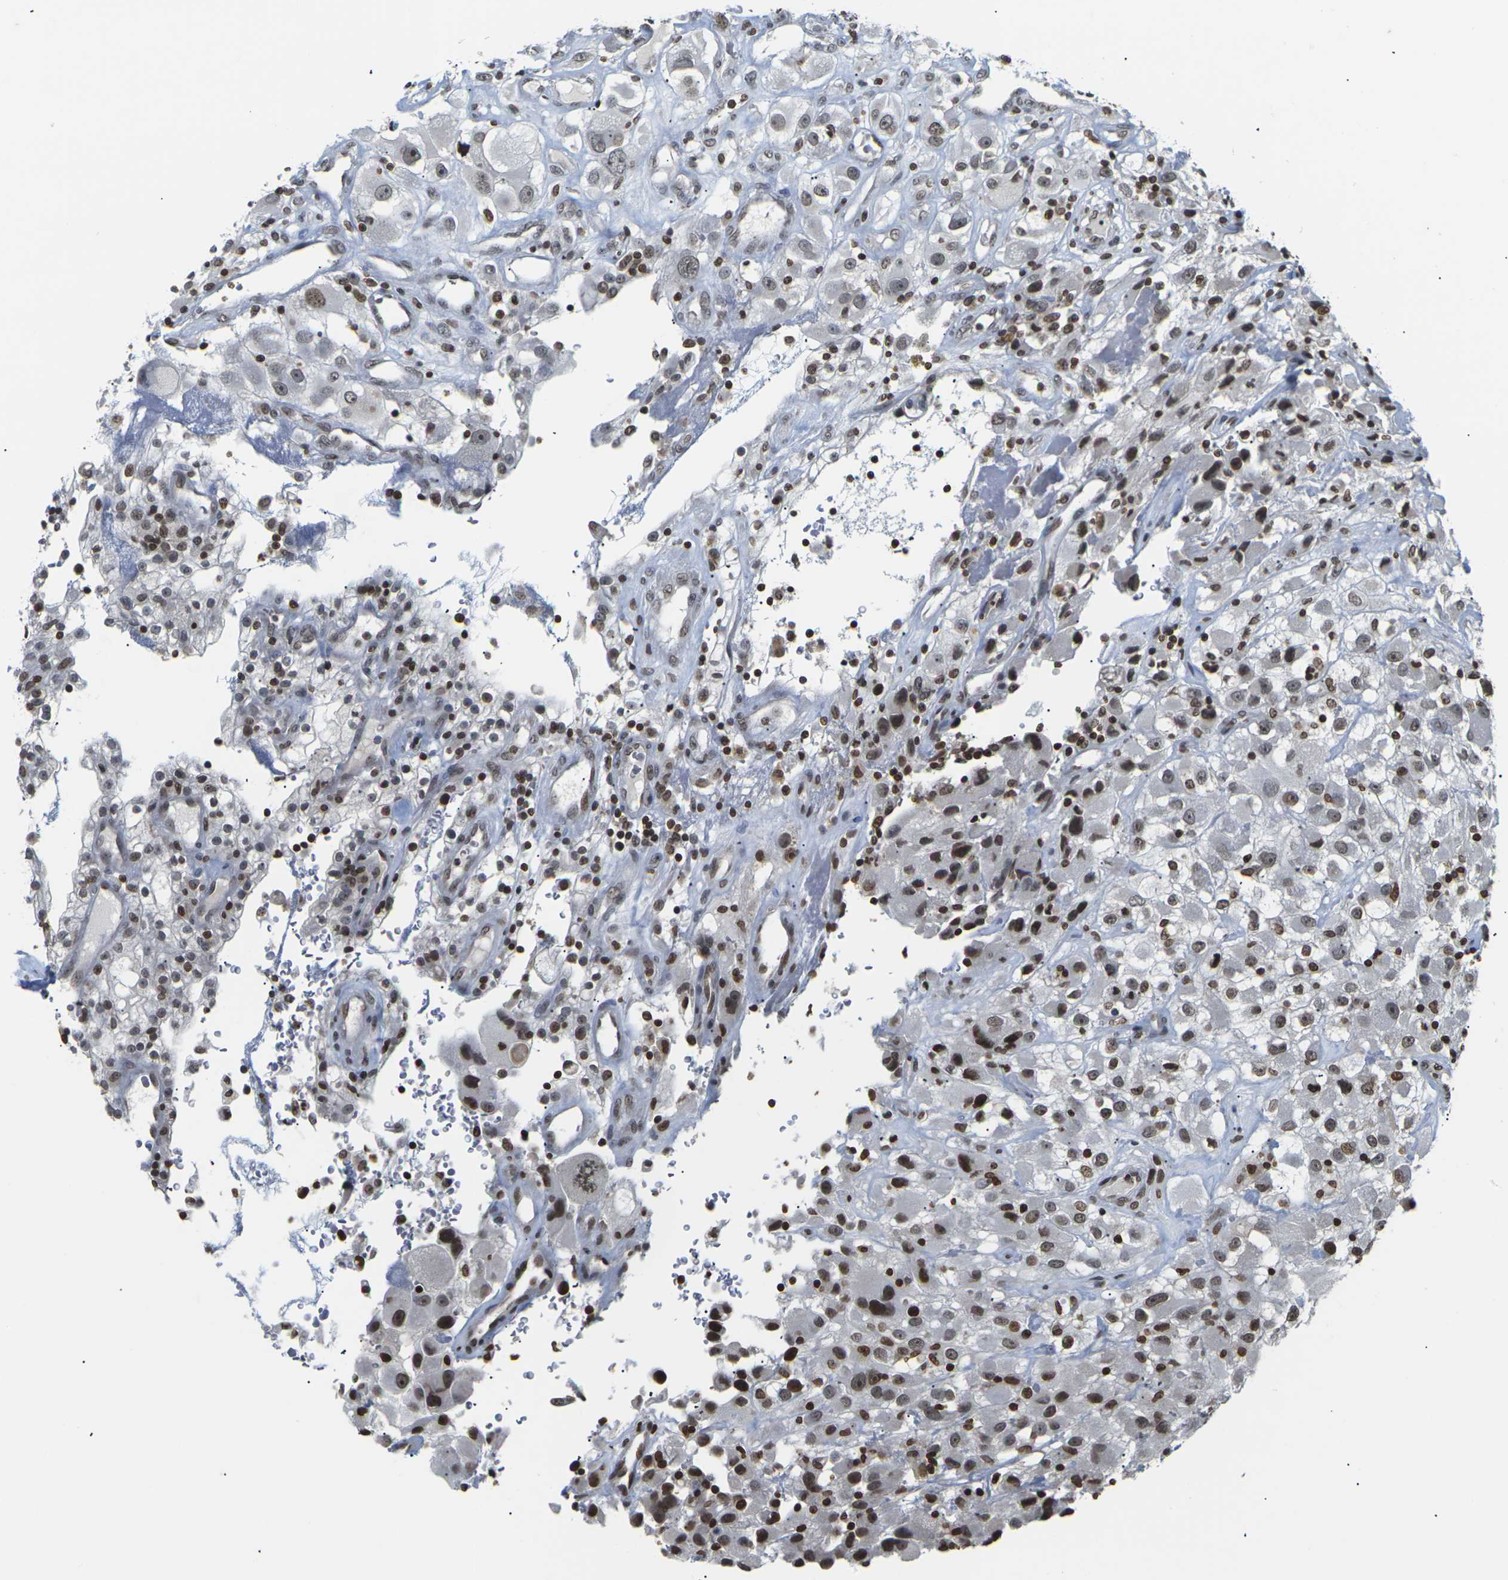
{"staining": {"intensity": "moderate", "quantity": ">75%", "location": "nuclear"}, "tissue": "renal cancer", "cell_type": "Tumor cells", "image_type": "cancer", "snomed": [{"axis": "morphology", "description": "Adenocarcinoma, NOS"}, {"axis": "topography", "description": "Kidney"}], "caption": "Immunohistochemical staining of renal cancer (adenocarcinoma) displays moderate nuclear protein positivity in about >75% of tumor cells.", "gene": "ETV5", "patient": {"sex": "female", "age": 52}}